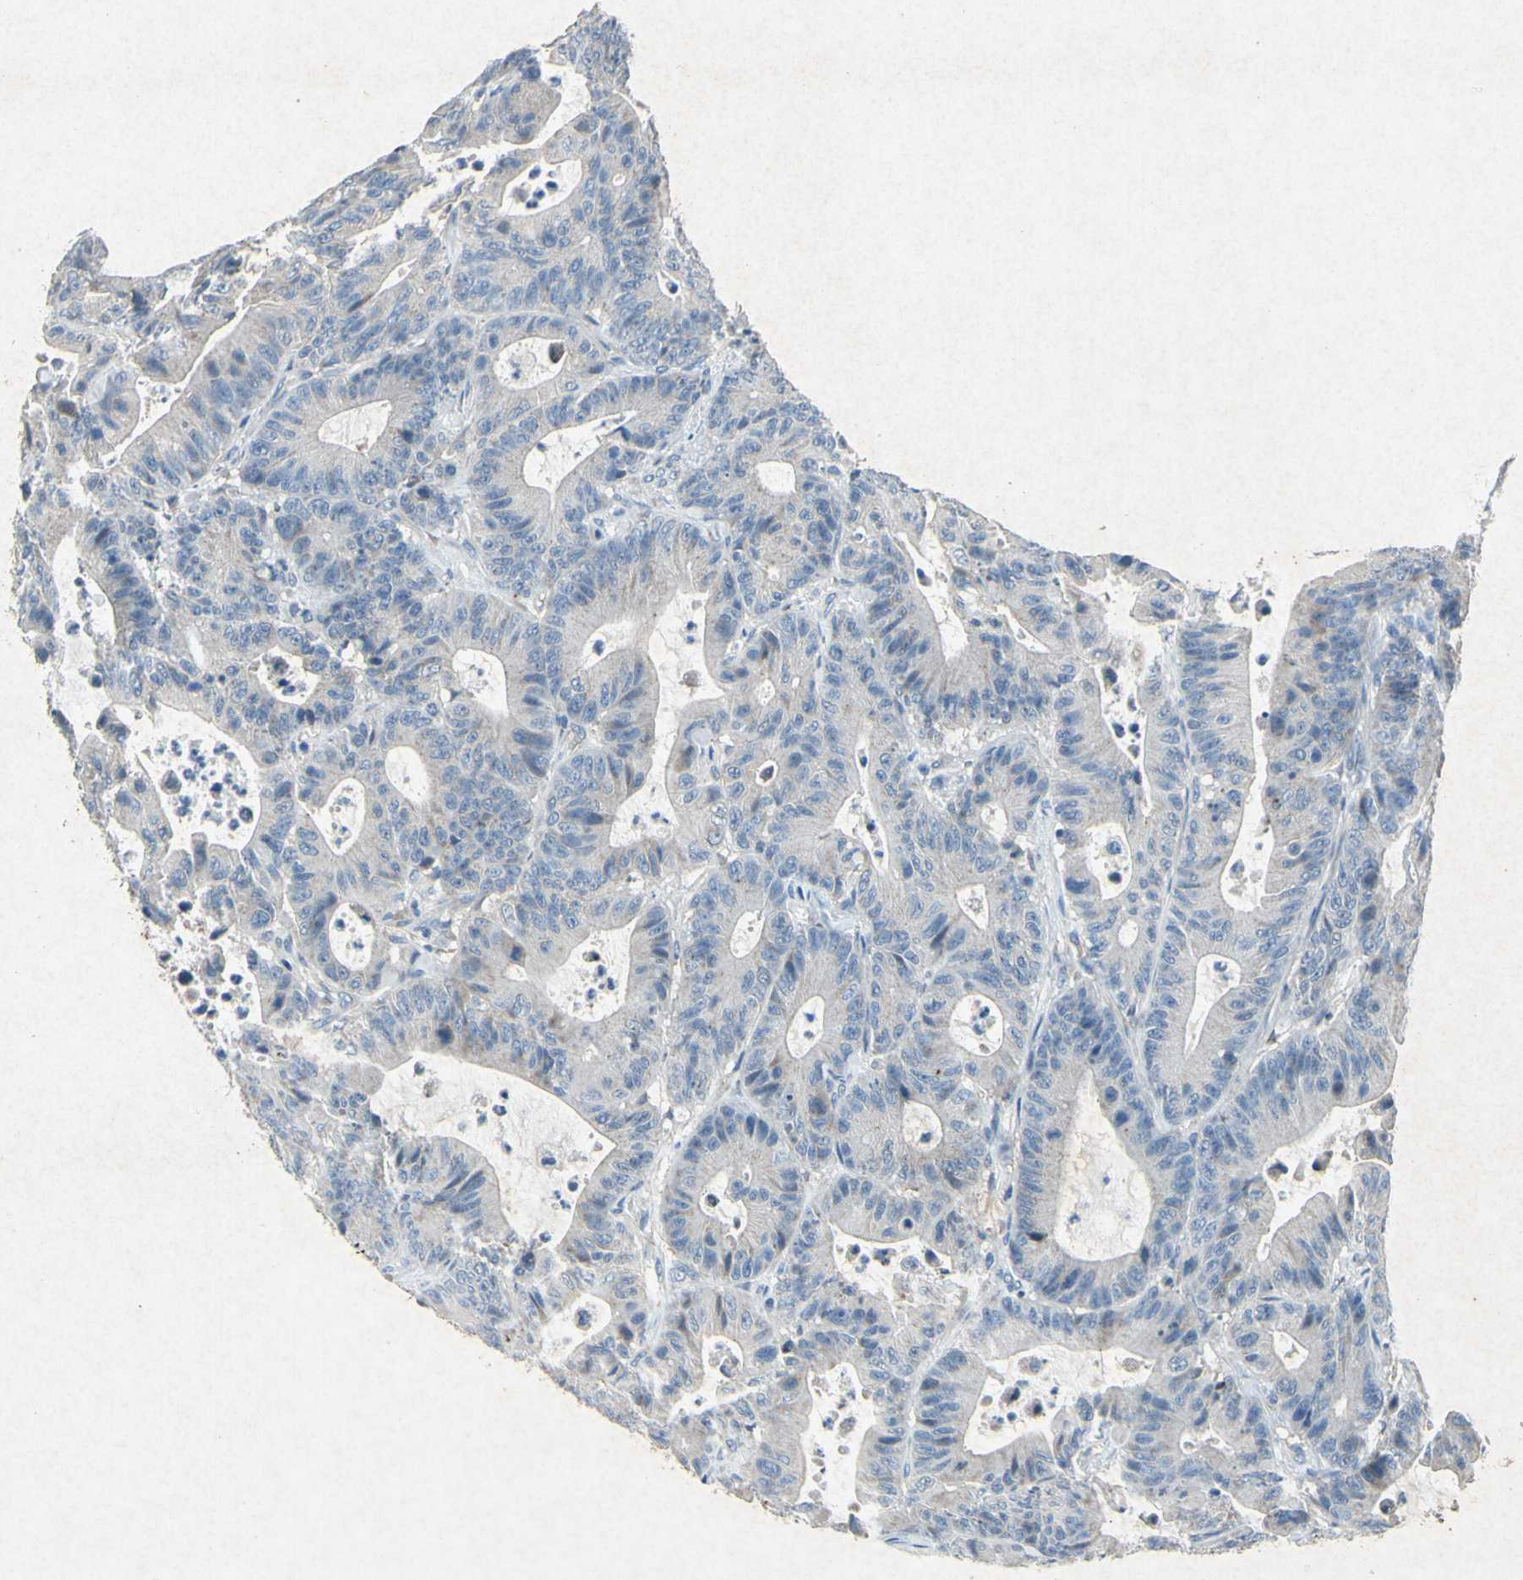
{"staining": {"intensity": "negative", "quantity": "none", "location": "none"}, "tissue": "colorectal cancer", "cell_type": "Tumor cells", "image_type": "cancer", "snomed": [{"axis": "morphology", "description": "Adenocarcinoma, NOS"}, {"axis": "topography", "description": "Colon"}], "caption": "Immunohistochemistry photomicrograph of neoplastic tissue: human colorectal adenocarcinoma stained with DAB displays no significant protein staining in tumor cells.", "gene": "SNAP91", "patient": {"sex": "female", "age": 84}}